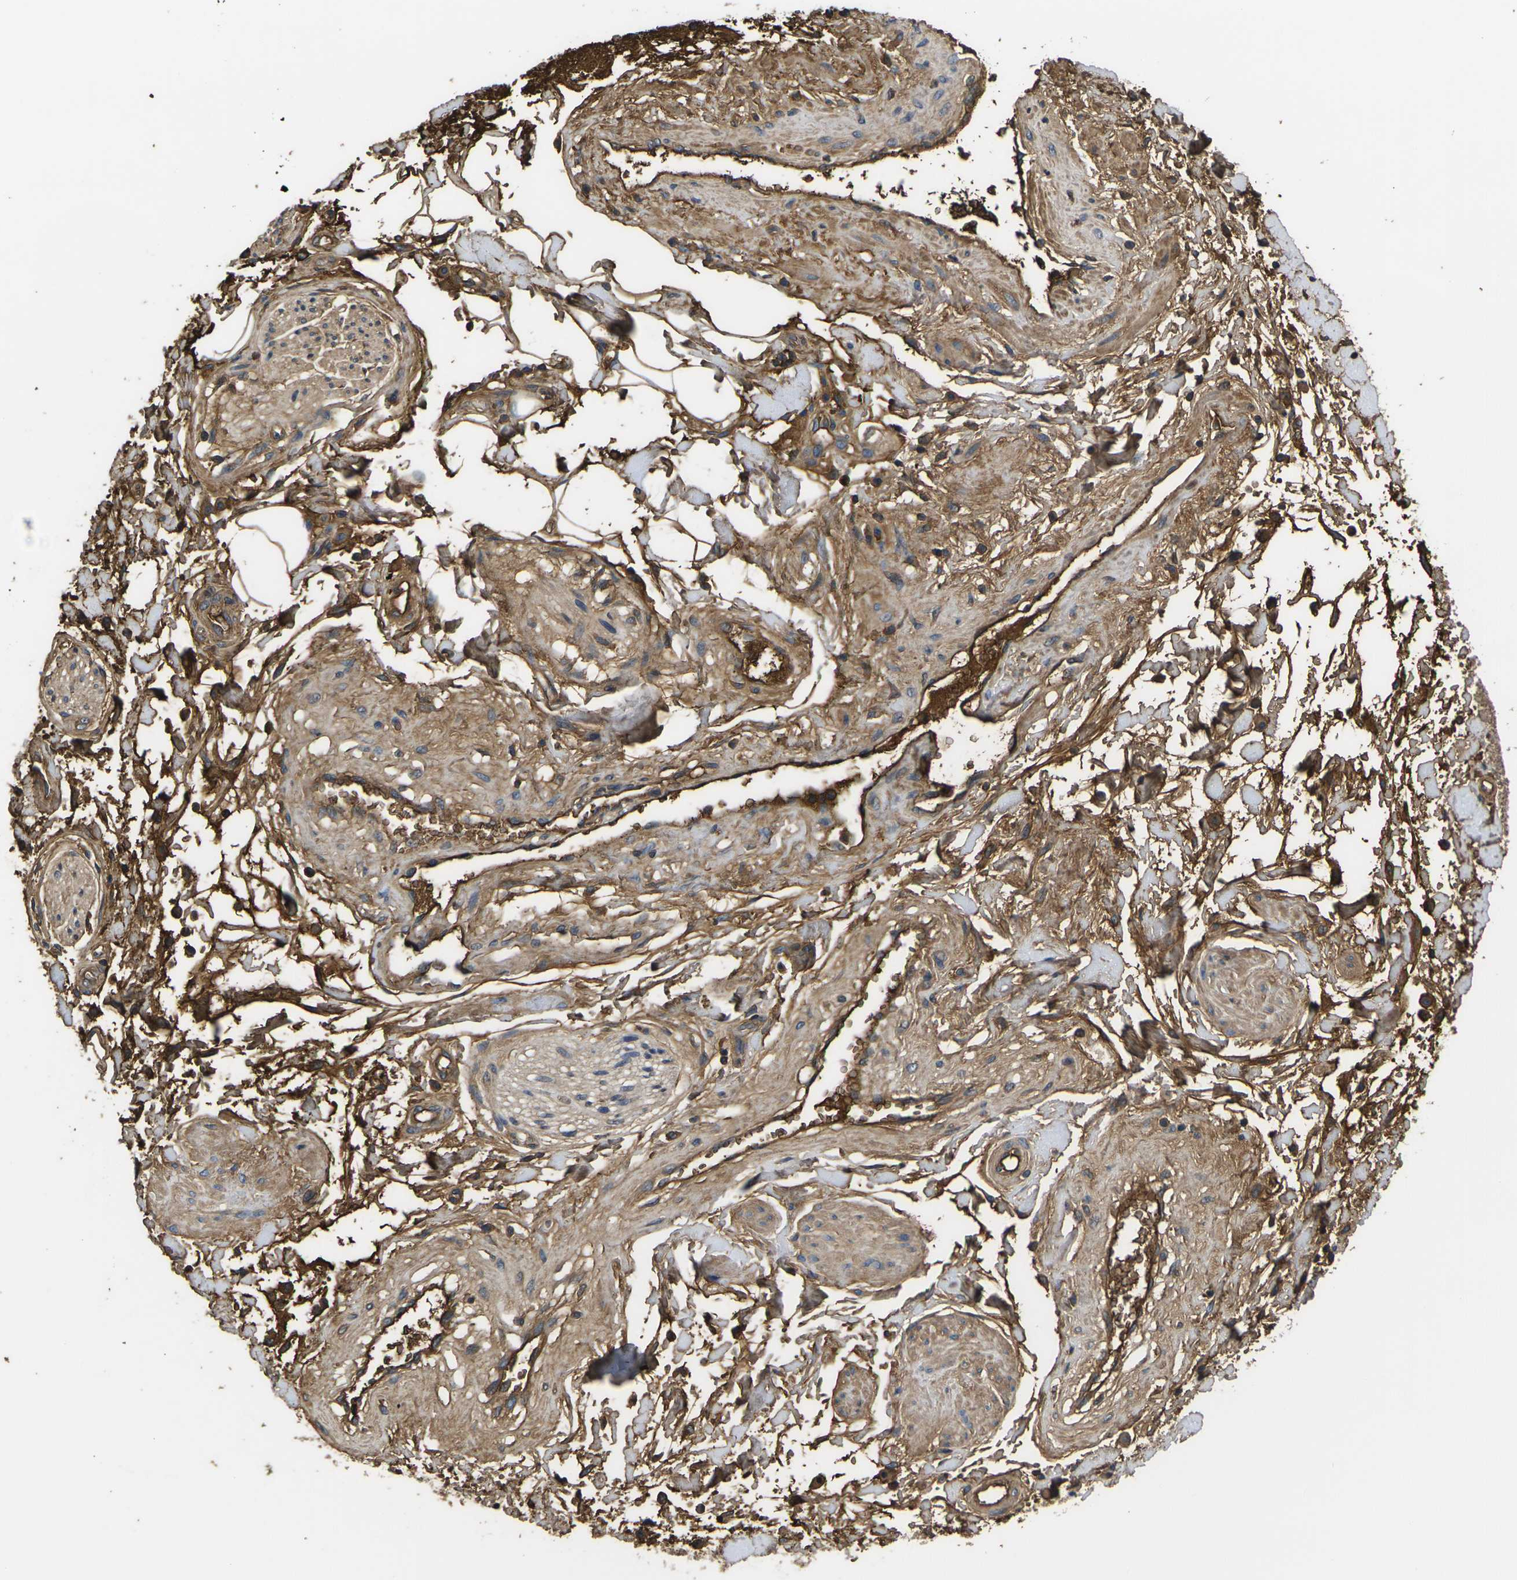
{"staining": {"intensity": "moderate", "quantity": ">75%", "location": "cytoplasmic/membranous"}, "tissue": "adipose tissue", "cell_type": "Adipocytes", "image_type": "normal", "snomed": [{"axis": "morphology", "description": "Normal tissue, NOS"}, {"axis": "topography", "description": "Soft tissue"}, {"axis": "topography", "description": "Peripheral nerve tissue"}], "caption": "A medium amount of moderate cytoplasmic/membranous positivity is present in approximately >75% of adipocytes in normal adipose tissue.", "gene": "HSPG2", "patient": {"sex": "female", "age": 71}}